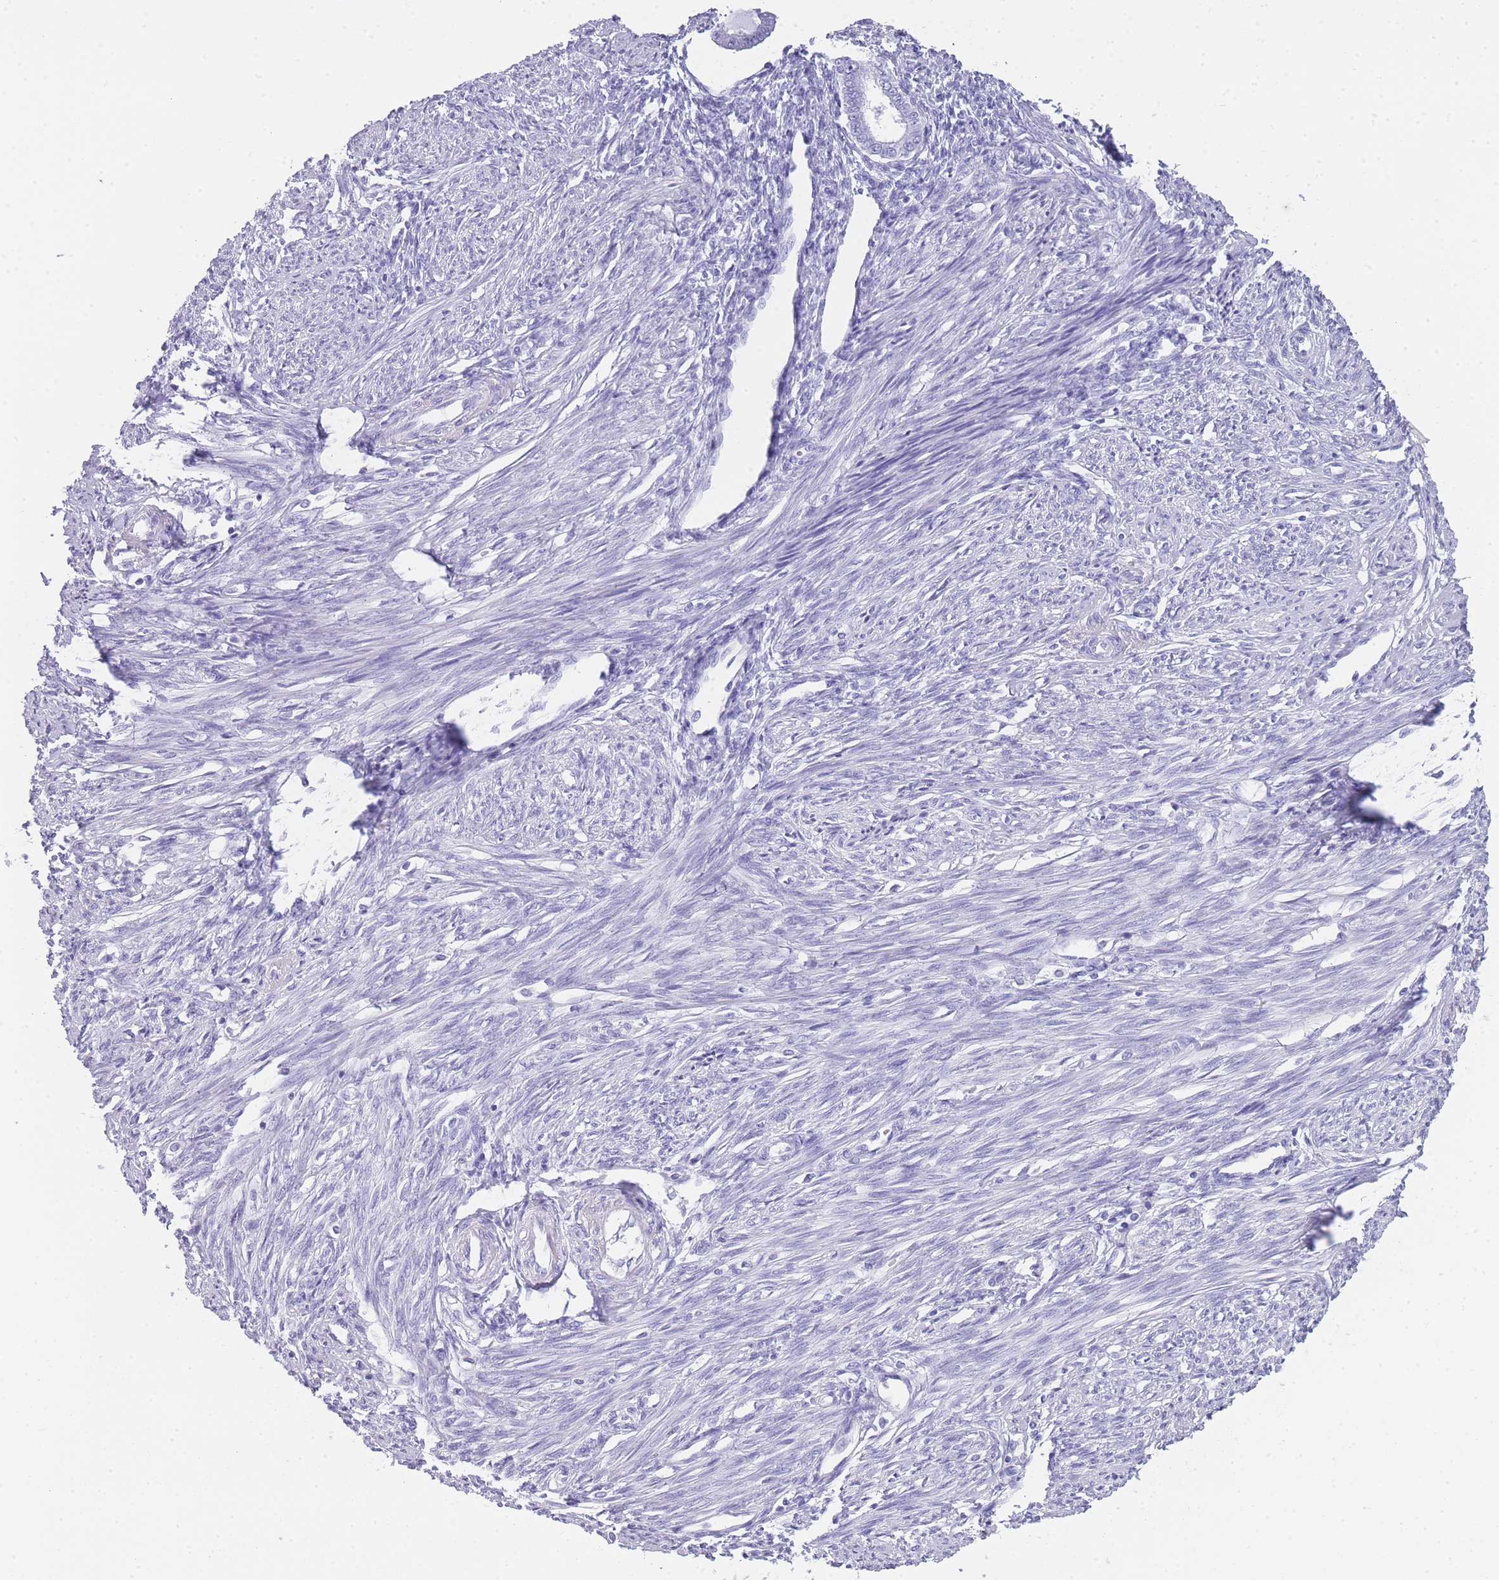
{"staining": {"intensity": "negative", "quantity": "none", "location": "none"}, "tissue": "endometrium", "cell_type": "Cells in endometrial stroma", "image_type": "normal", "snomed": [{"axis": "morphology", "description": "Normal tissue, NOS"}, {"axis": "topography", "description": "Endometrium"}], "caption": "The image demonstrates no staining of cells in endometrial stroma in unremarkable endometrium.", "gene": "INS", "patient": {"sex": "female", "age": 56}}